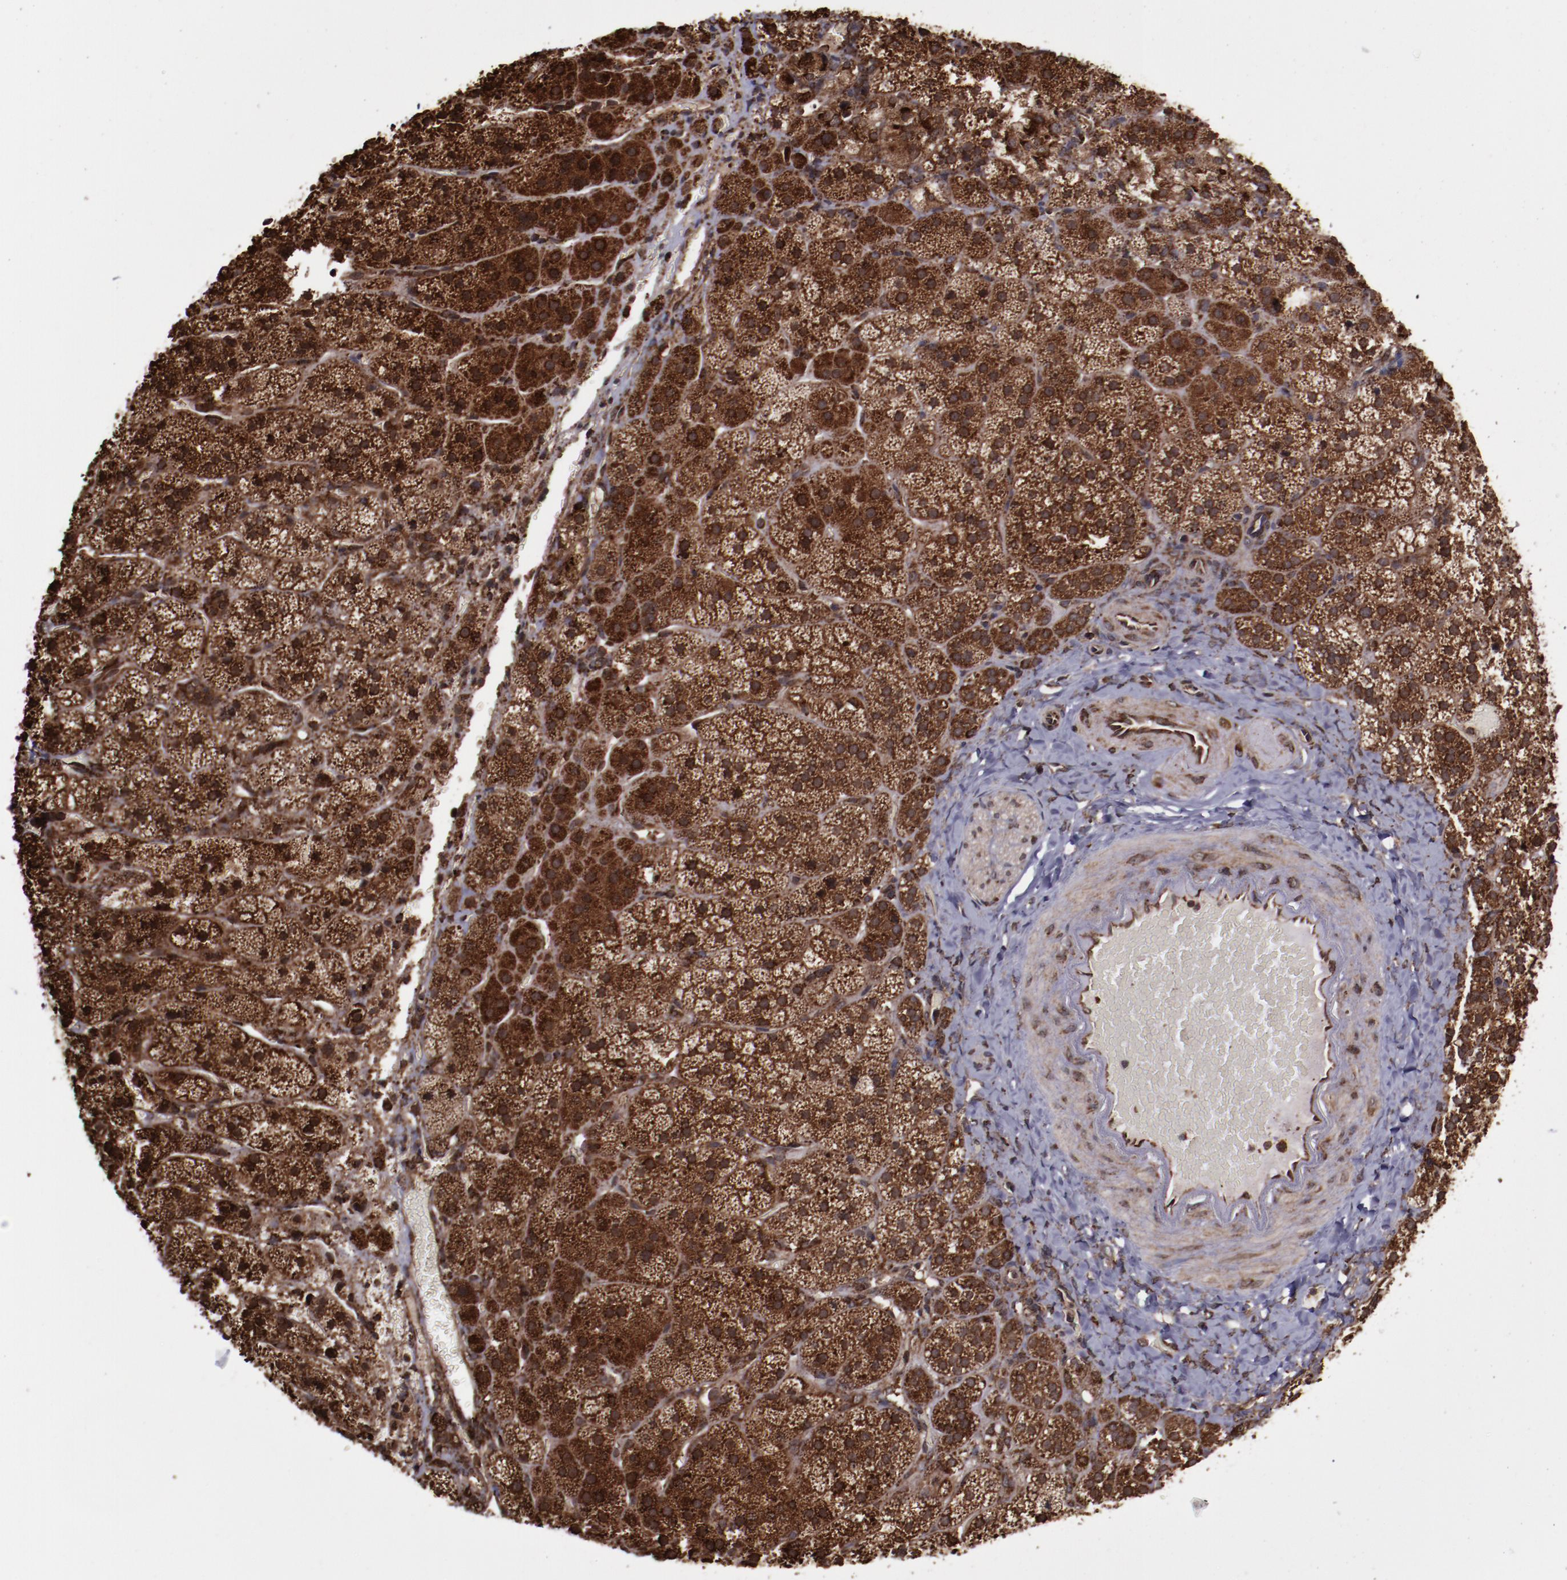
{"staining": {"intensity": "strong", "quantity": ">75%", "location": "cytoplasmic/membranous,nuclear"}, "tissue": "adrenal gland", "cell_type": "Glandular cells", "image_type": "normal", "snomed": [{"axis": "morphology", "description": "Normal tissue, NOS"}, {"axis": "topography", "description": "Adrenal gland"}], "caption": "The image demonstrates staining of normal adrenal gland, revealing strong cytoplasmic/membranous,nuclear protein positivity (brown color) within glandular cells.", "gene": "EIF4ENIF1", "patient": {"sex": "female", "age": 44}}